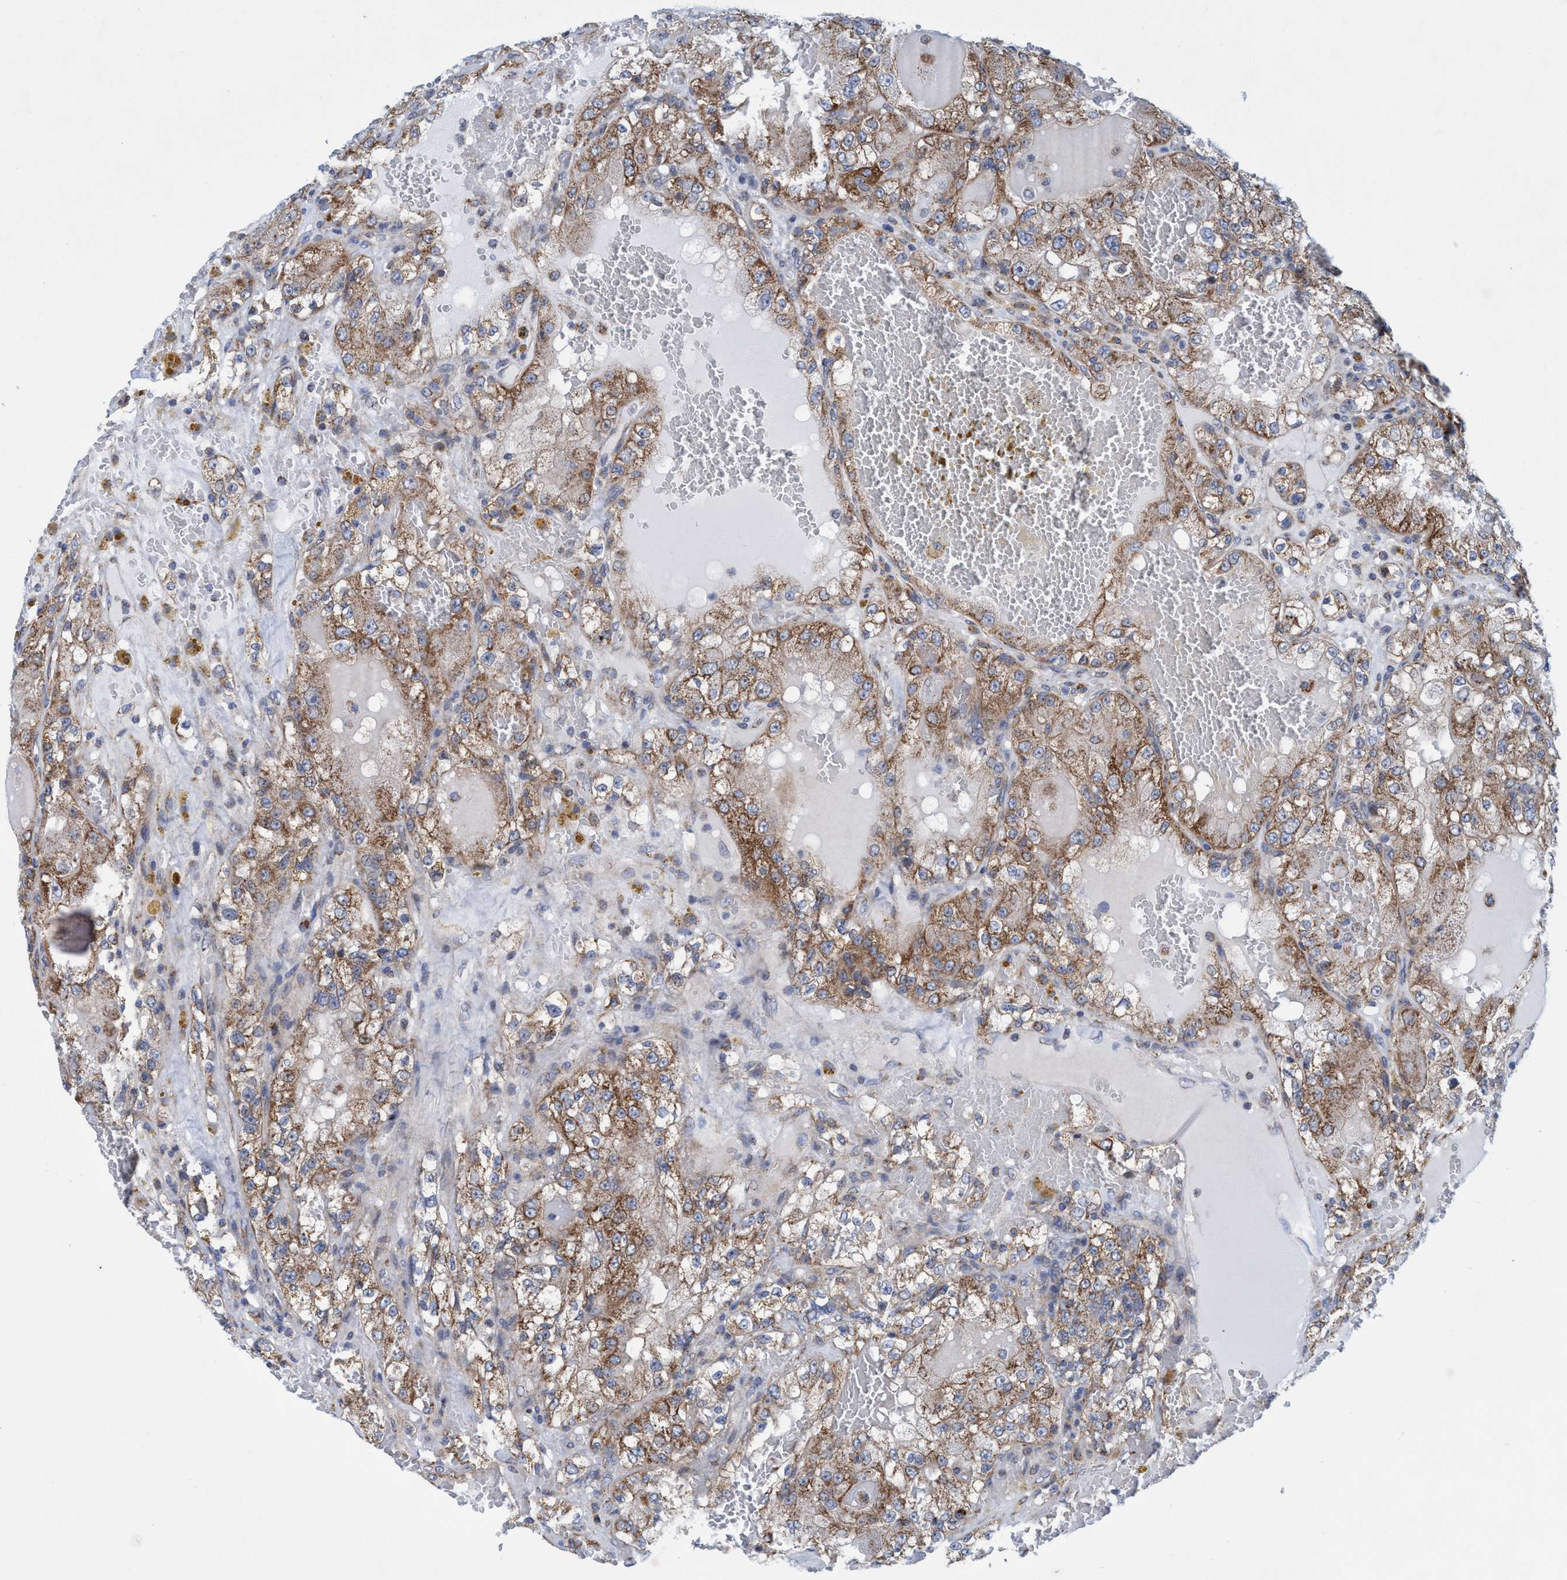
{"staining": {"intensity": "moderate", "quantity": ">75%", "location": "cytoplasmic/membranous"}, "tissue": "renal cancer", "cell_type": "Tumor cells", "image_type": "cancer", "snomed": [{"axis": "morphology", "description": "Normal tissue, NOS"}, {"axis": "morphology", "description": "Adenocarcinoma, NOS"}, {"axis": "topography", "description": "Kidney"}], "caption": "Immunohistochemical staining of adenocarcinoma (renal) reveals medium levels of moderate cytoplasmic/membranous protein expression in approximately >75% of tumor cells.", "gene": "POLR1F", "patient": {"sex": "male", "age": 61}}